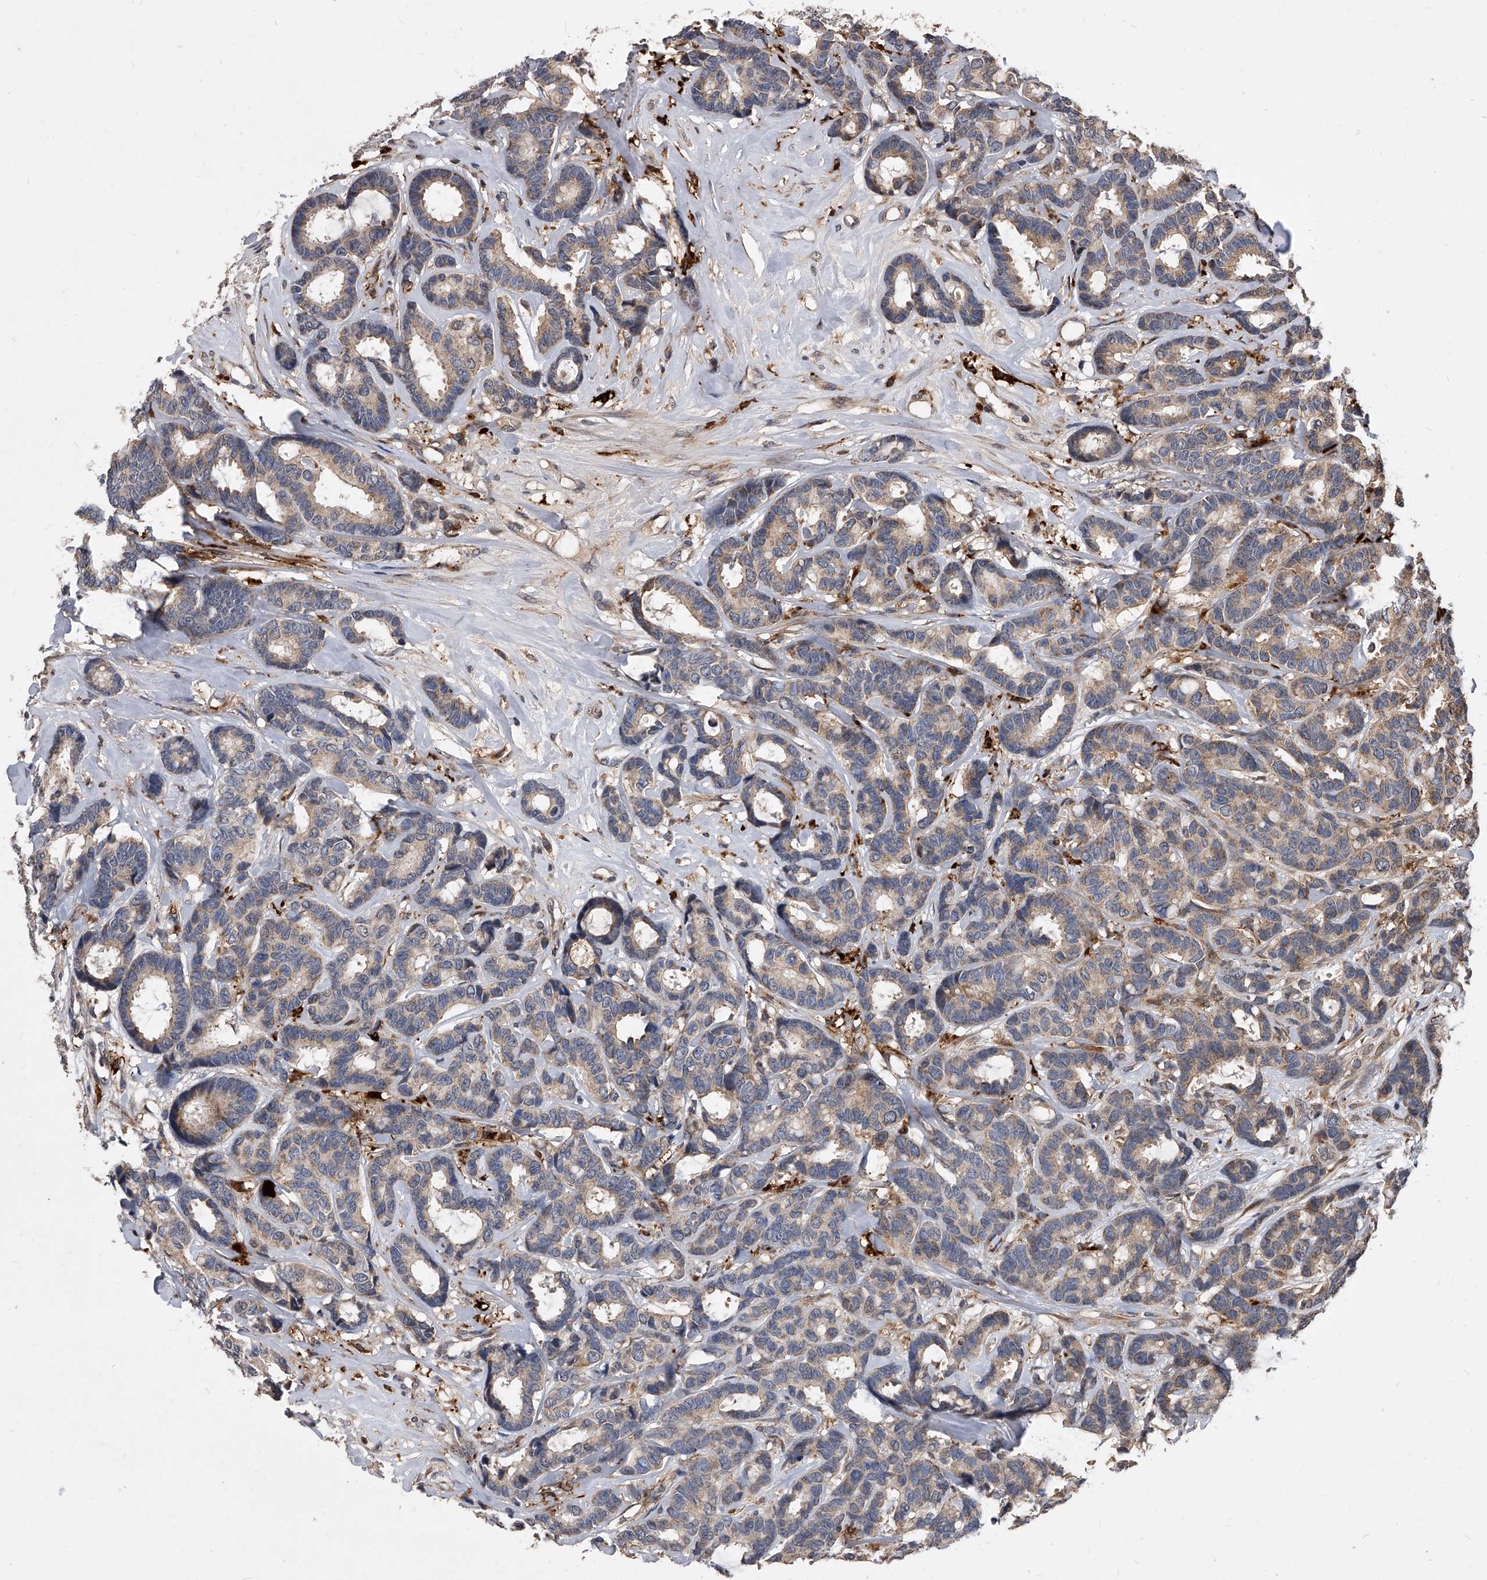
{"staining": {"intensity": "weak", "quantity": ">75%", "location": "cytoplasmic/membranous"}, "tissue": "breast cancer", "cell_type": "Tumor cells", "image_type": "cancer", "snomed": [{"axis": "morphology", "description": "Duct carcinoma"}, {"axis": "topography", "description": "Breast"}], "caption": "DAB immunohistochemical staining of human invasive ductal carcinoma (breast) exhibits weak cytoplasmic/membranous protein positivity in approximately >75% of tumor cells. Immunohistochemistry (ihc) stains the protein in brown and the nuclei are stained blue.", "gene": "SOBP", "patient": {"sex": "female", "age": 87}}